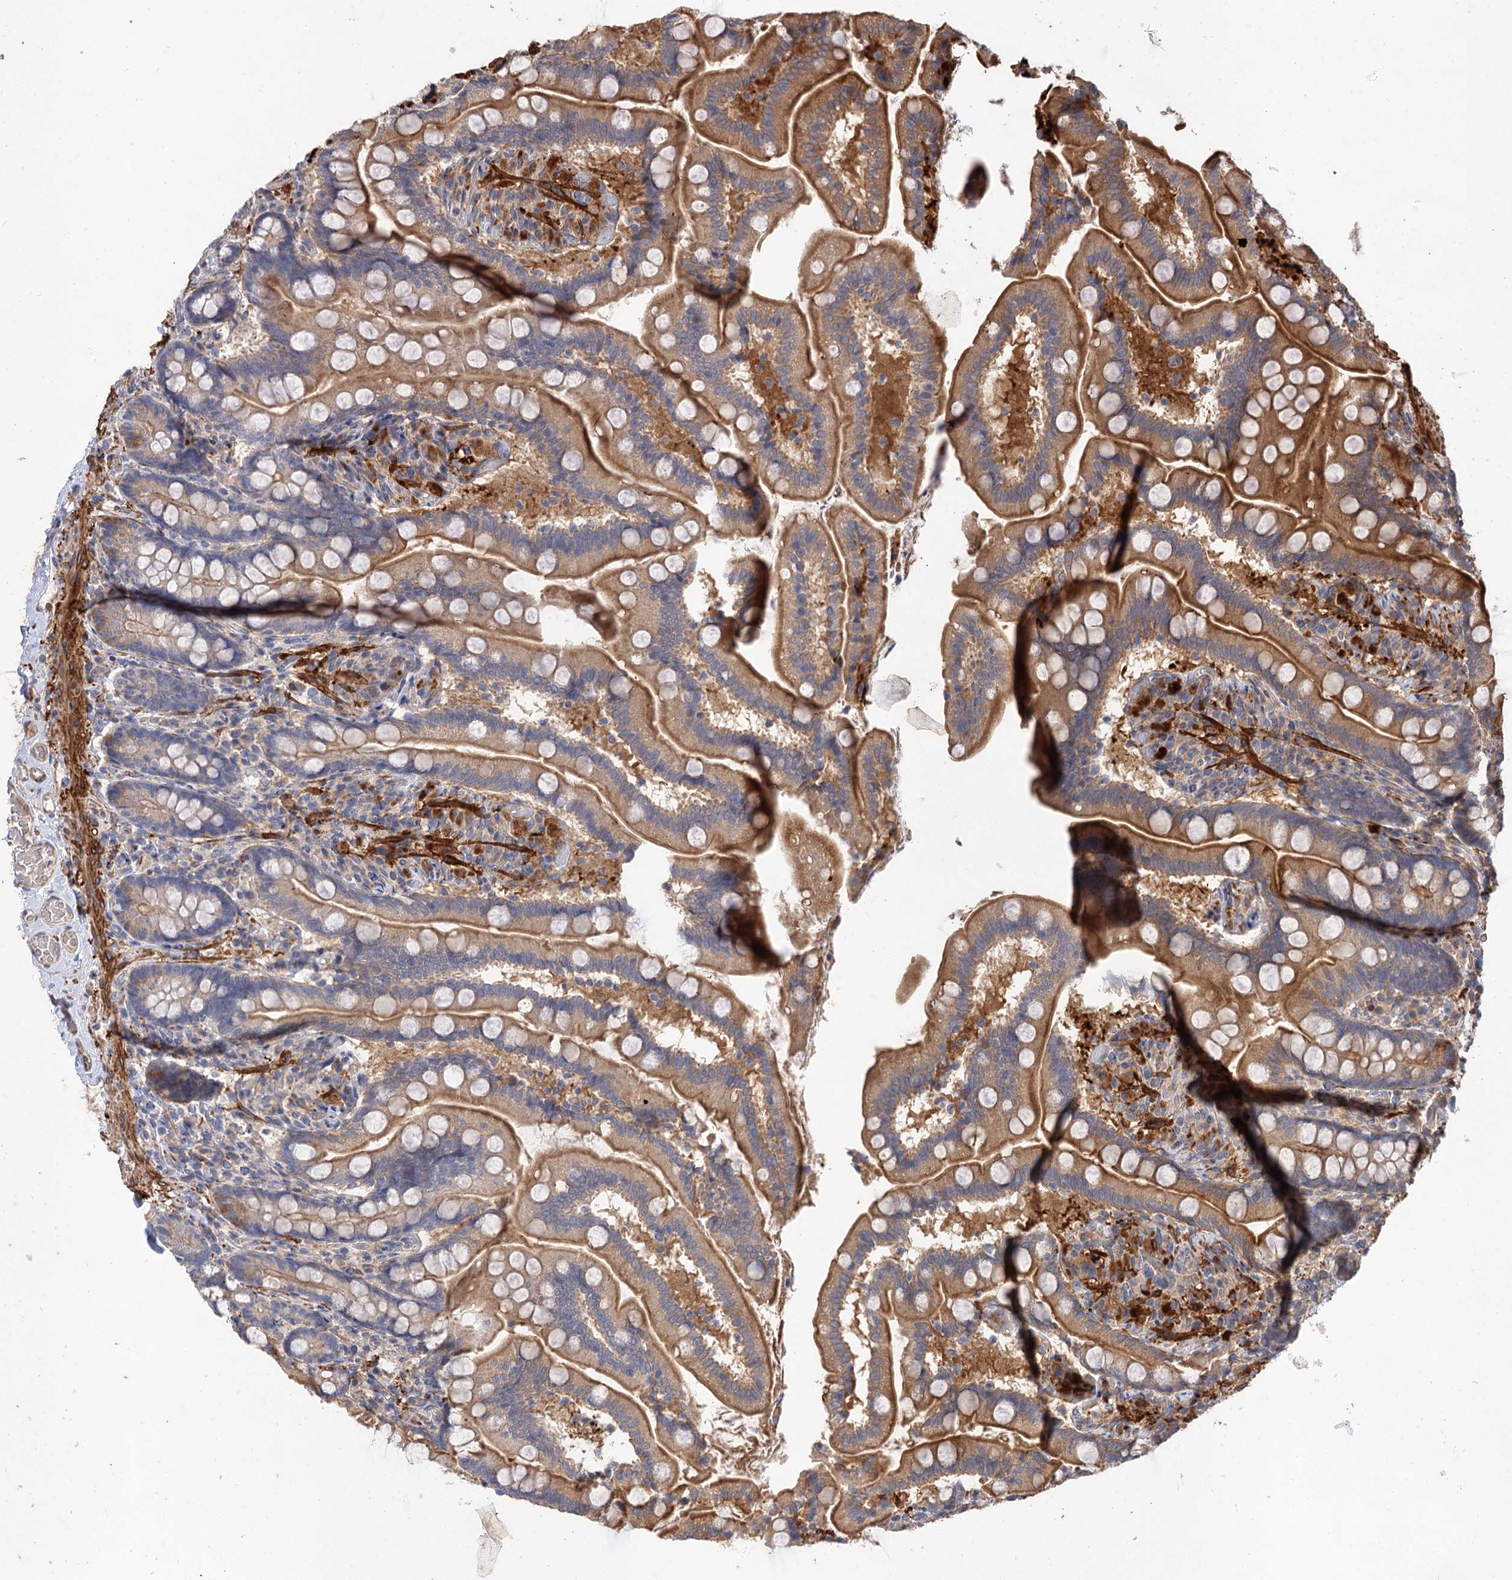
{"staining": {"intensity": "moderate", "quantity": ">75%", "location": "cytoplasmic/membranous"}, "tissue": "small intestine", "cell_type": "Glandular cells", "image_type": "normal", "snomed": [{"axis": "morphology", "description": "Normal tissue, NOS"}, {"axis": "topography", "description": "Small intestine"}], "caption": "A brown stain highlights moderate cytoplasmic/membranous positivity of a protein in glandular cells of unremarkable small intestine. (Brightfield microscopy of DAB IHC at high magnification).", "gene": "FBXW8", "patient": {"sex": "female", "age": 64}}